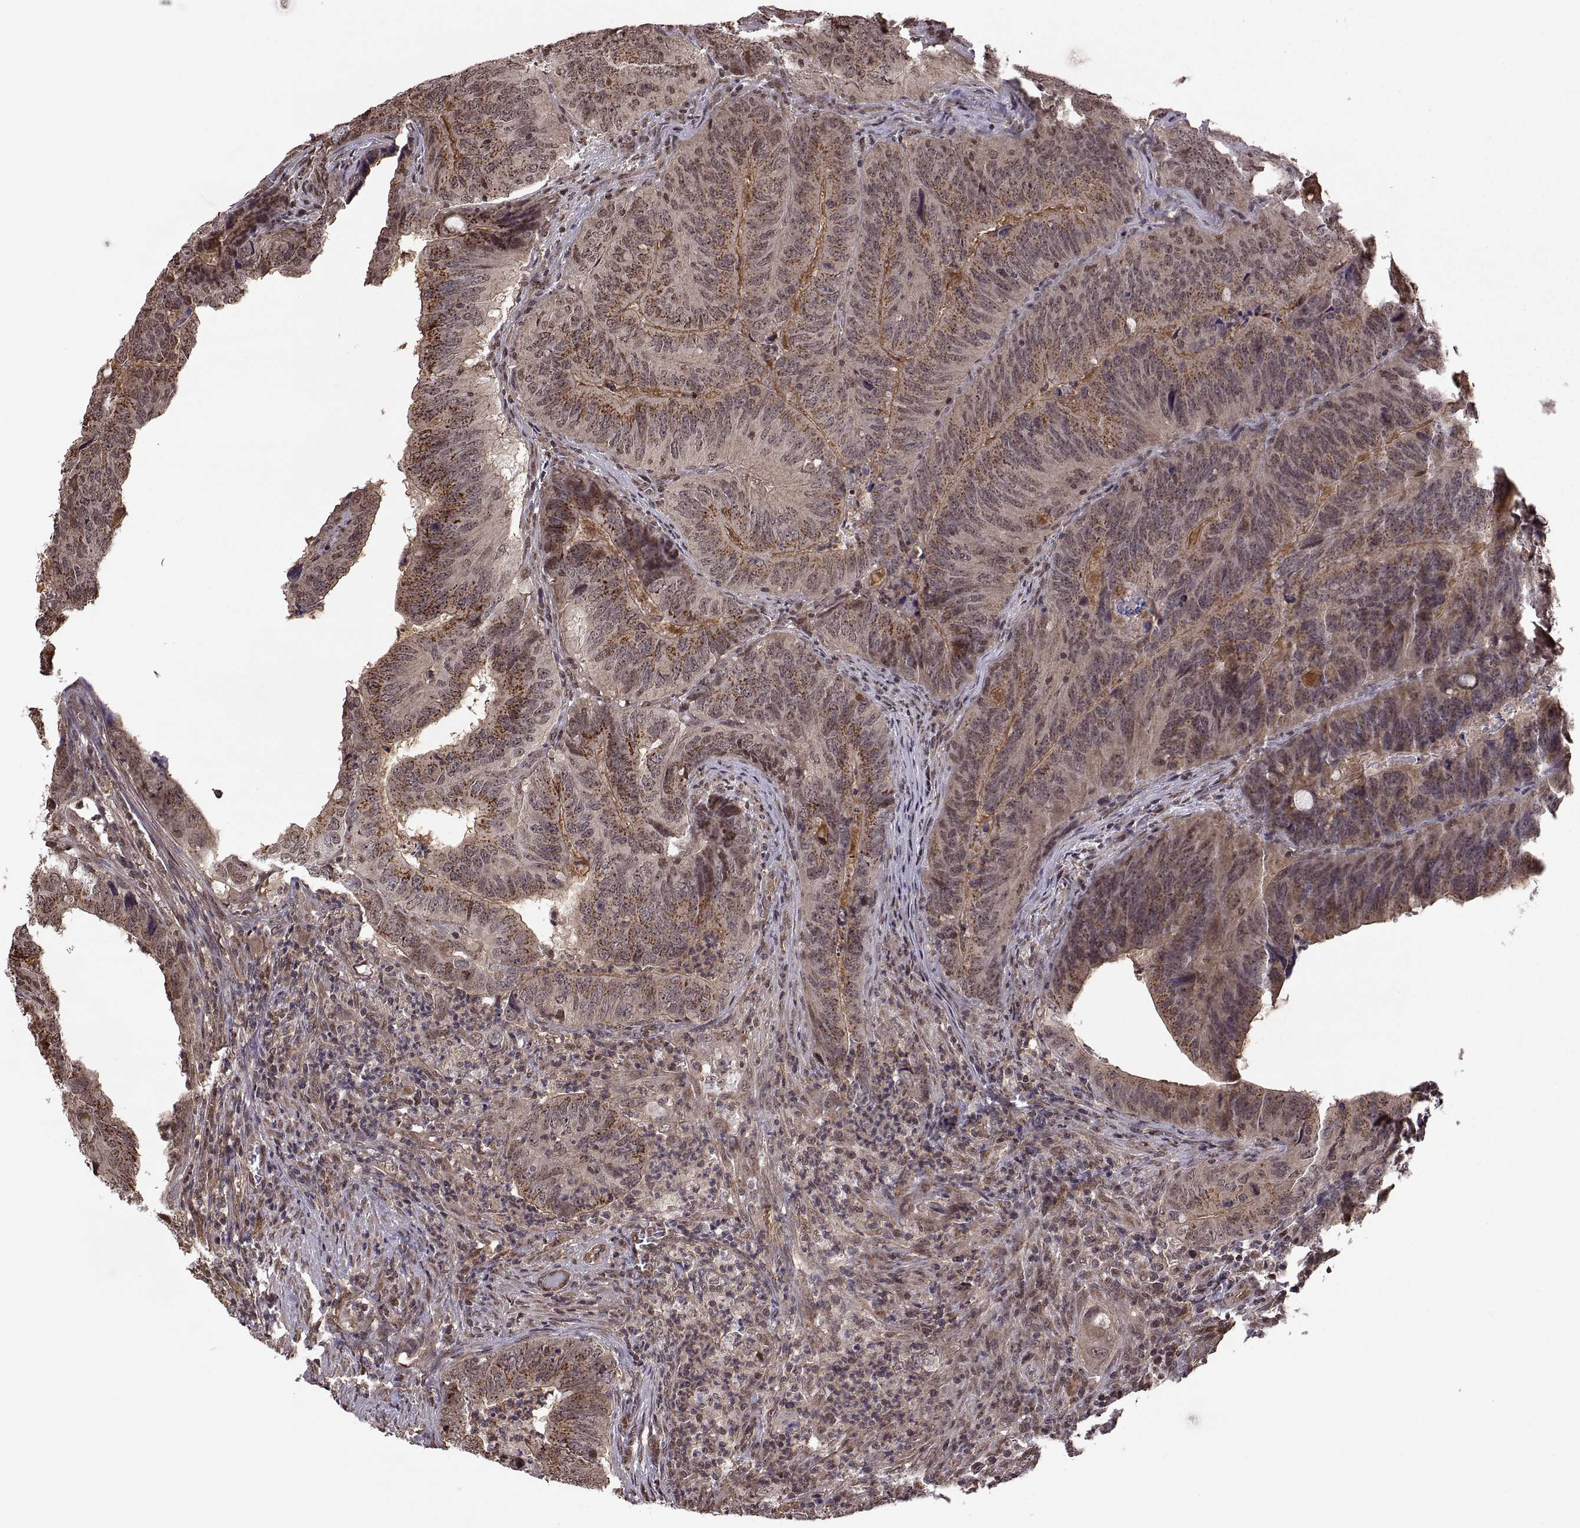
{"staining": {"intensity": "strong", "quantity": "25%-75%", "location": "cytoplasmic/membranous"}, "tissue": "colorectal cancer", "cell_type": "Tumor cells", "image_type": "cancer", "snomed": [{"axis": "morphology", "description": "Adenocarcinoma, NOS"}, {"axis": "topography", "description": "Colon"}], "caption": "Brown immunohistochemical staining in human colorectal cancer shows strong cytoplasmic/membranous positivity in about 25%-75% of tumor cells.", "gene": "ARRB1", "patient": {"sex": "male", "age": 79}}